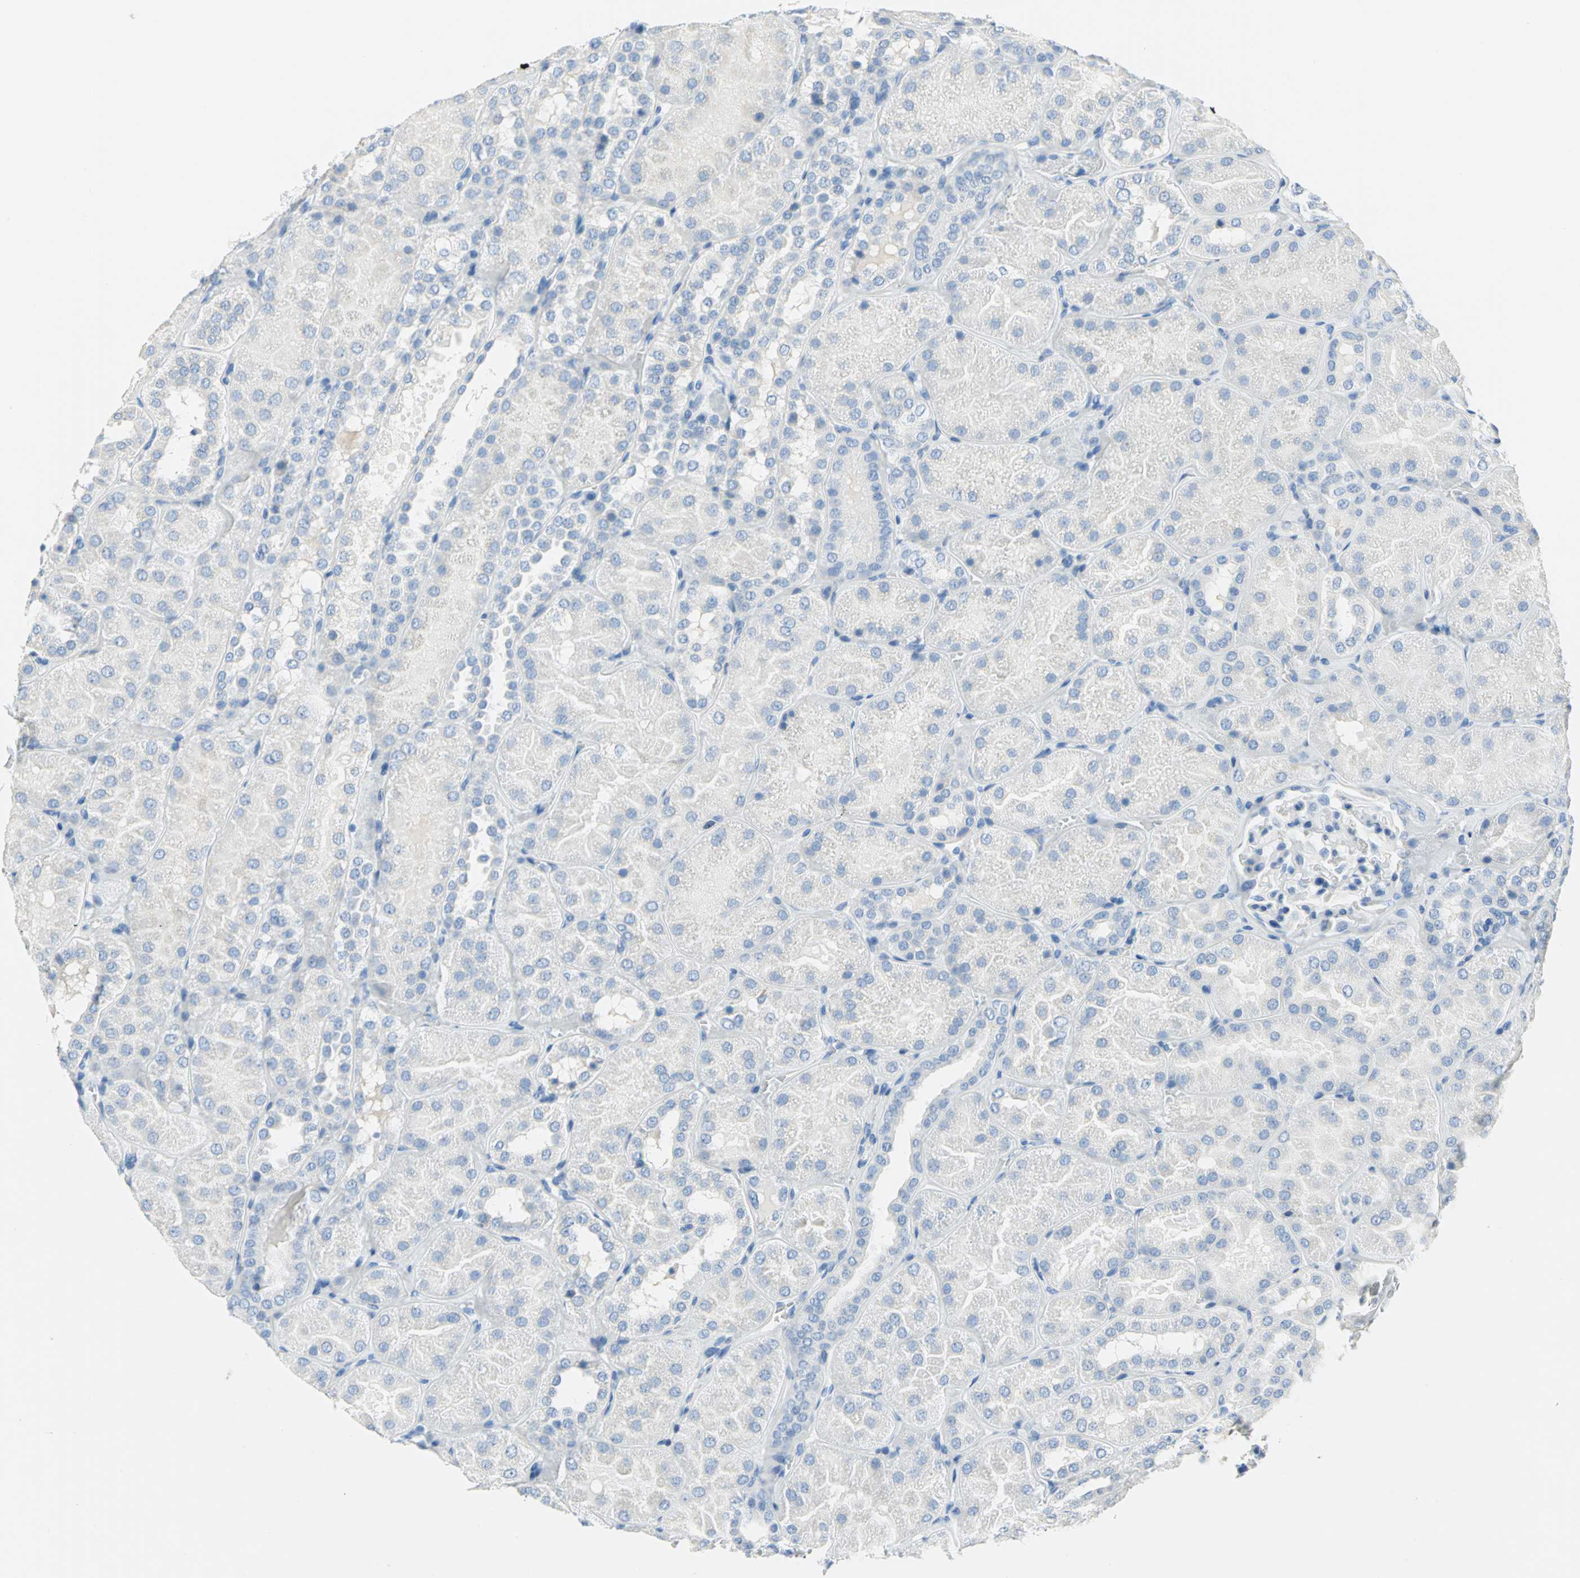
{"staining": {"intensity": "negative", "quantity": "none", "location": "none"}, "tissue": "kidney", "cell_type": "Cells in glomeruli", "image_type": "normal", "snomed": [{"axis": "morphology", "description": "Normal tissue, NOS"}, {"axis": "topography", "description": "Kidney"}], "caption": "This photomicrograph is of unremarkable kidney stained with immunohistochemistry (IHC) to label a protein in brown with the nuclei are counter-stained blue. There is no staining in cells in glomeruli. (DAB (3,3'-diaminobenzidine) immunohistochemistry with hematoxylin counter stain).", "gene": "SFN", "patient": {"sex": "male", "age": 28}}